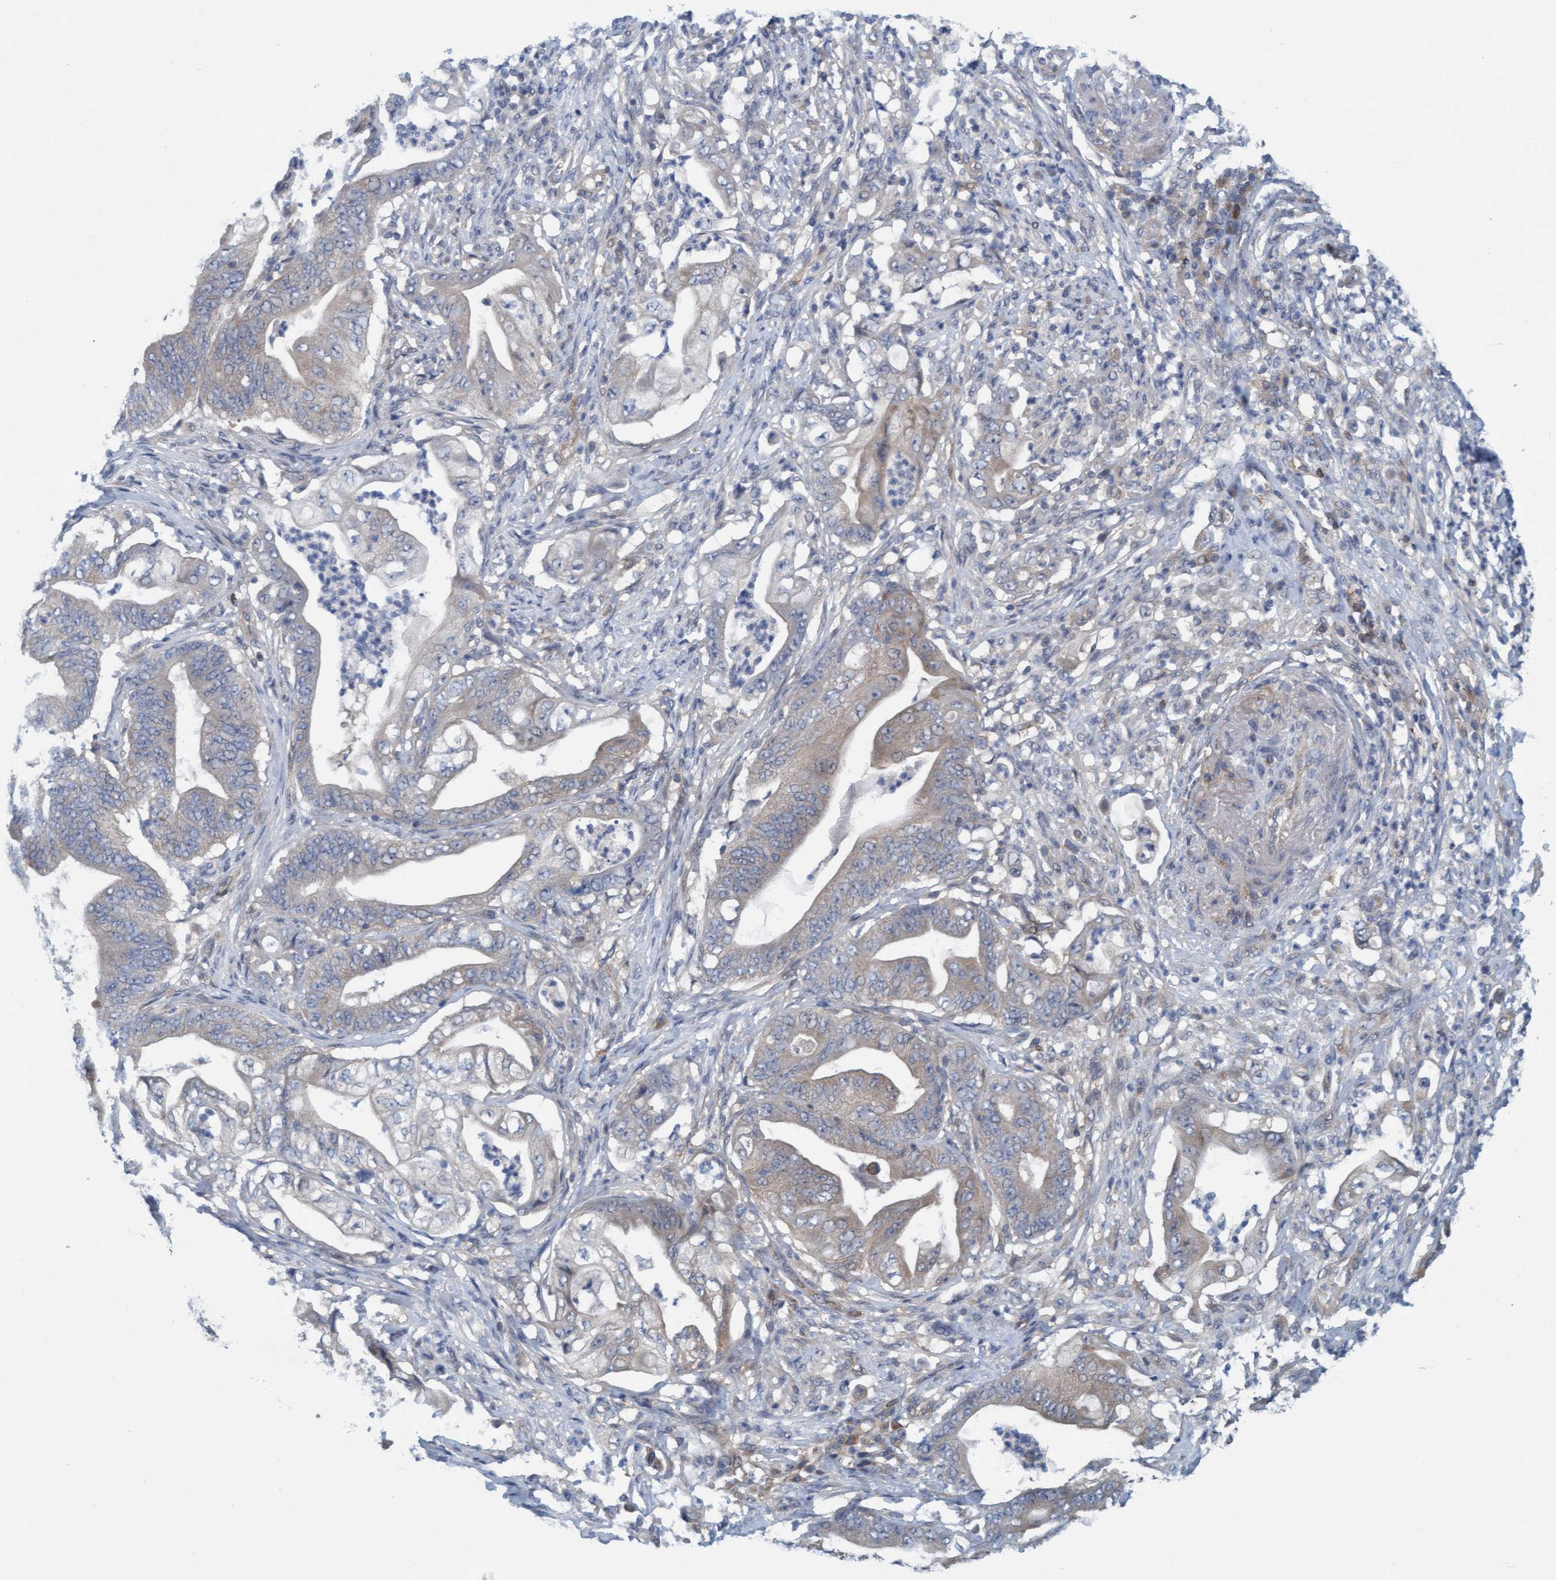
{"staining": {"intensity": "weak", "quantity": "<25%", "location": "cytoplasmic/membranous"}, "tissue": "stomach cancer", "cell_type": "Tumor cells", "image_type": "cancer", "snomed": [{"axis": "morphology", "description": "Adenocarcinoma, NOS"}, {"axis": "topography", "description": "Stomach"}], "caption": "This image is of stomach cancer (adenocarcinoma) stained with IHC to label a protein in brown with the nuclei are counter-stained blue. There is no positivity in tumor cells. (Immunohistochemistry, brightfield microscopy, high magnification).", "gene": "KLHL25", "patient": {"sex": "female", "age": 73}}